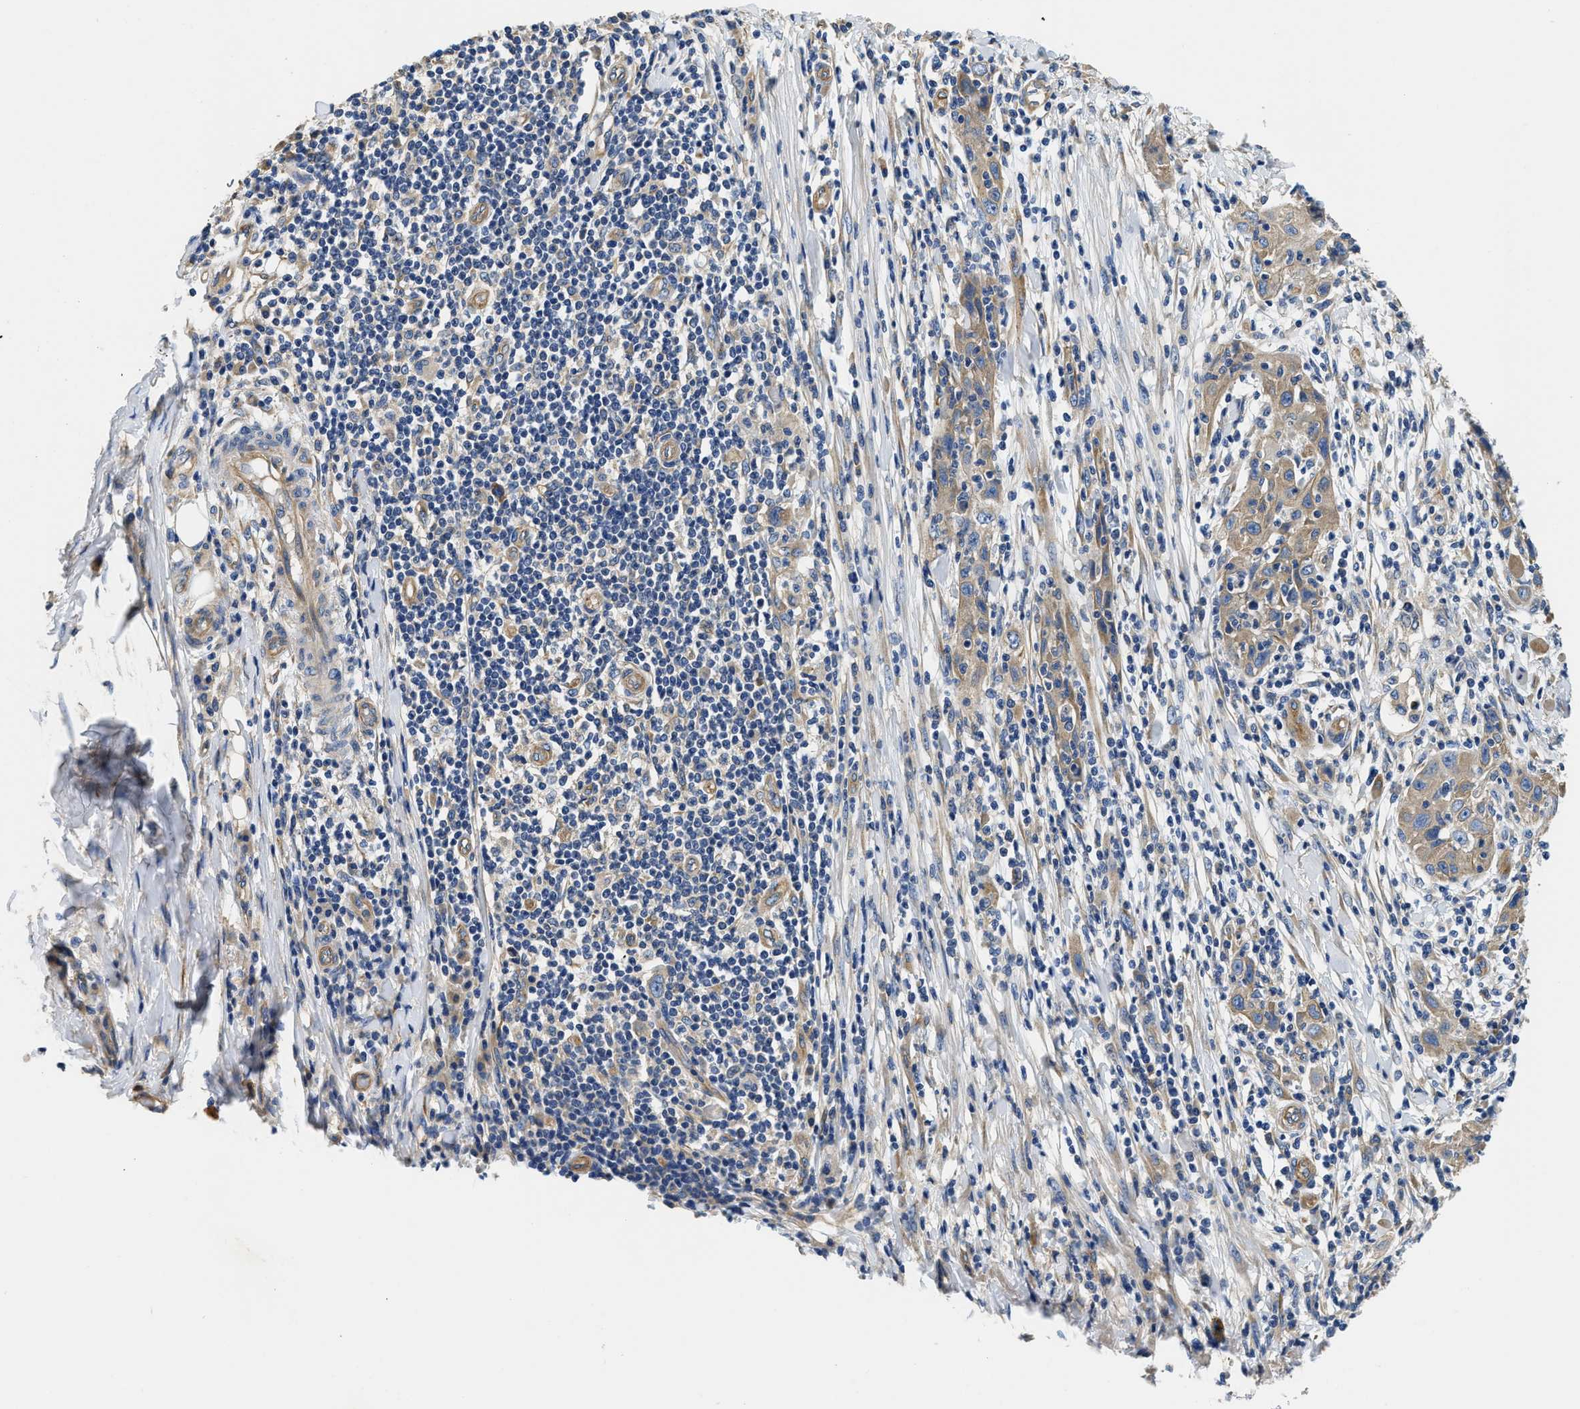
{"staining": {"intensity": "weak", "quantity": ">75%", "location": "cytoplasmic/membranous"}, "tissue": "skin cancer", "cell_type": "Tumor cells", "image_type": "cancer", "snomed": [{"axis": "morphology", "description": "Squamous cell carcinoma, NOS"}, {"axis": "topography", "description": "Skin"}], "caption": "DAB (3,3'-diaminobenzidine) immunohistochemical staining of skin cancer displays weak cytoplasmic/membranous protein expression in about >75% of tumor cells.", "gene": "CSDE1", "patient": {"sex": "female", "age": 88}}